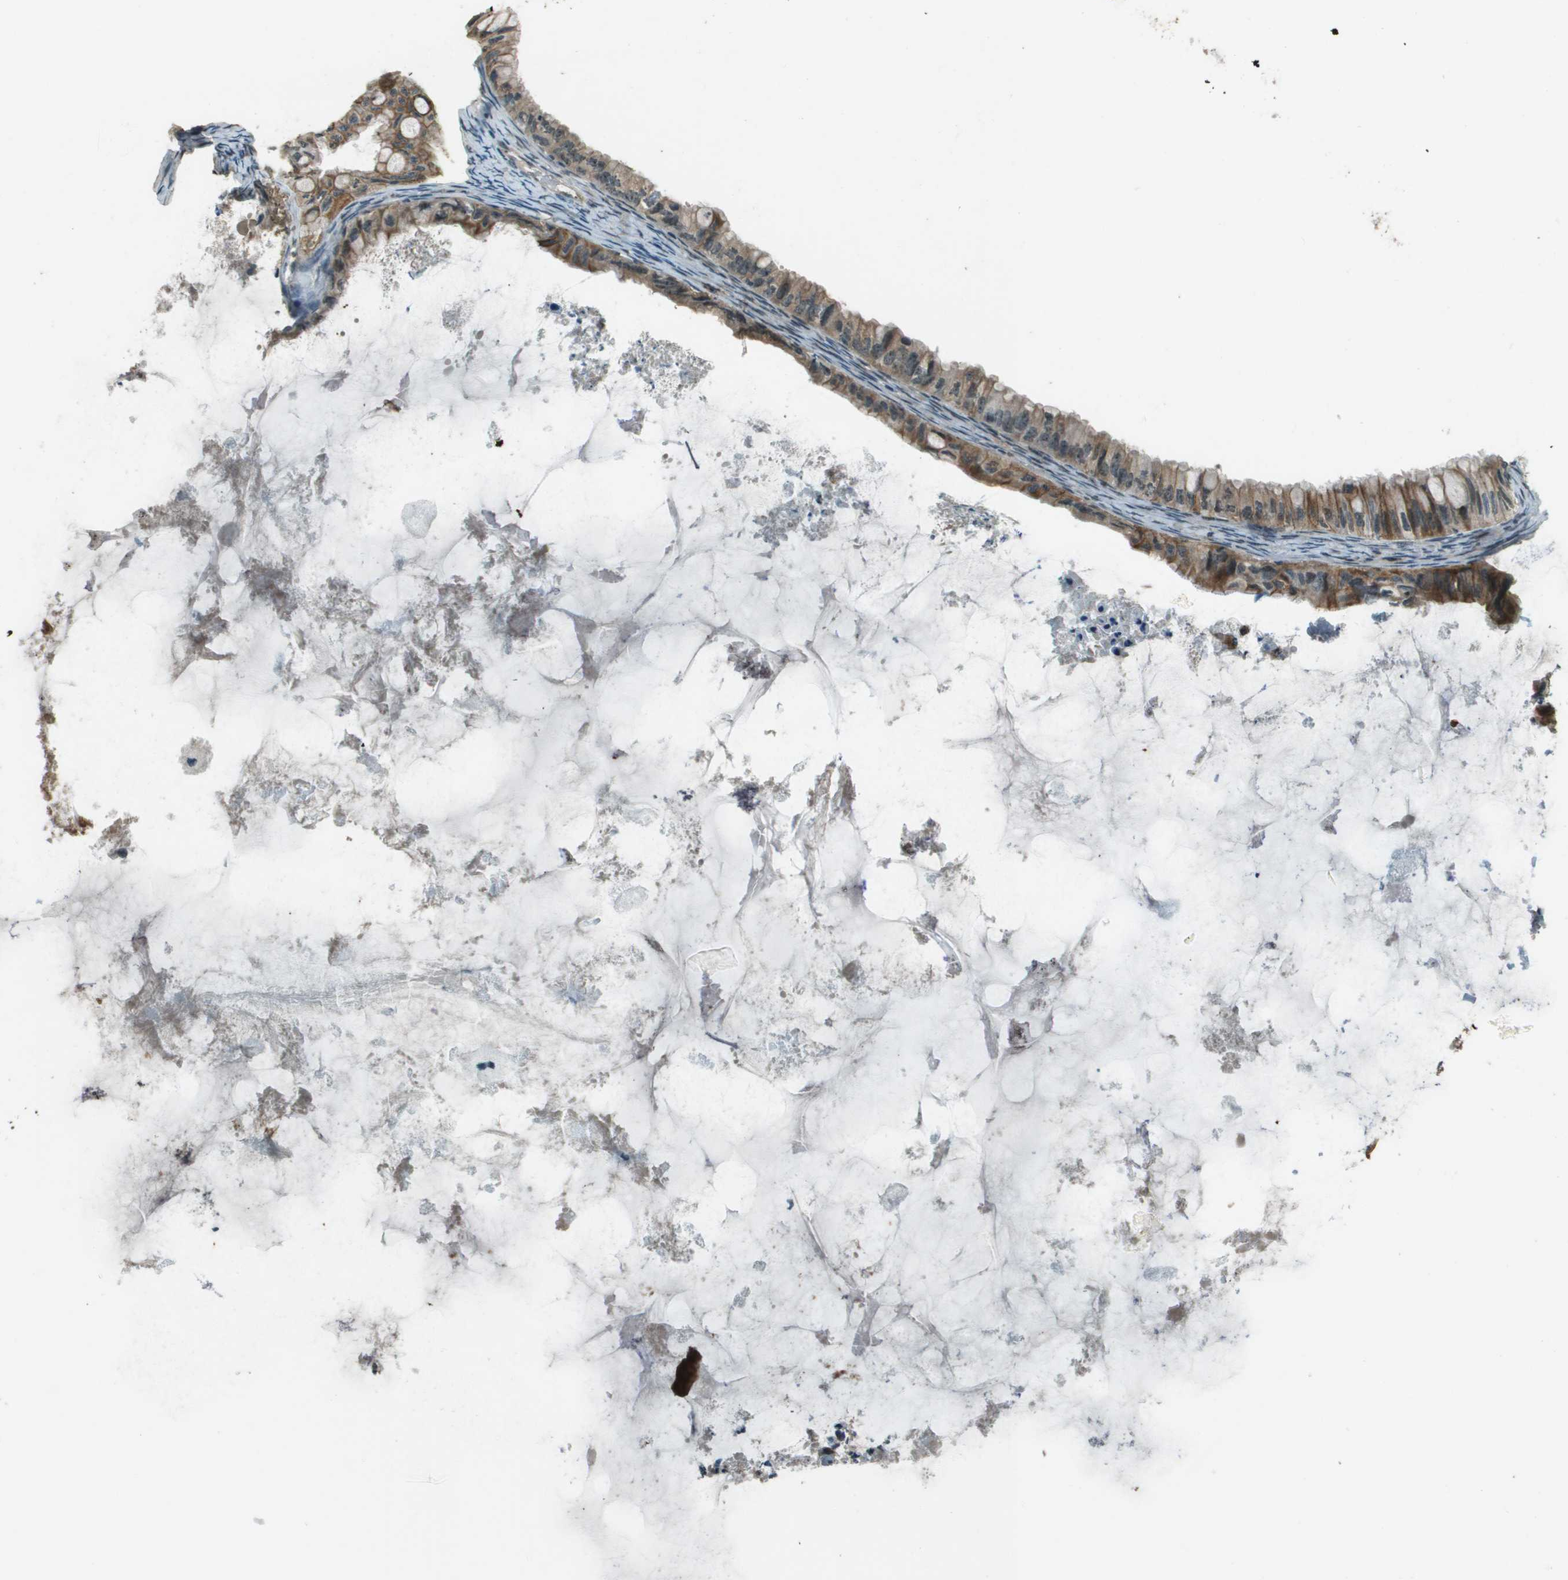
{"staining": {"intensity": "moderate", "quantity": ">75%", "location": "cytoplasmic/membranous"}, "tissue": "ovarian cancer", "cell_type": "Tumor cells", "image_type": "cancer", "snomed": [{"axis": "morphology", "description": "Cystadenocarcinoma, mucinous, NOS"}, {"axis": "topography", "description": "Ovary"}], "caption": "Brown immunohistochemical staining in mucinous cystadenocarcinoma (ovarian) exhibits moderate cytoplasmic/membranous expression in about >75% of tumor cells.", "gene": "SDC3", "patient": {"sex": "female", "age": 80}}